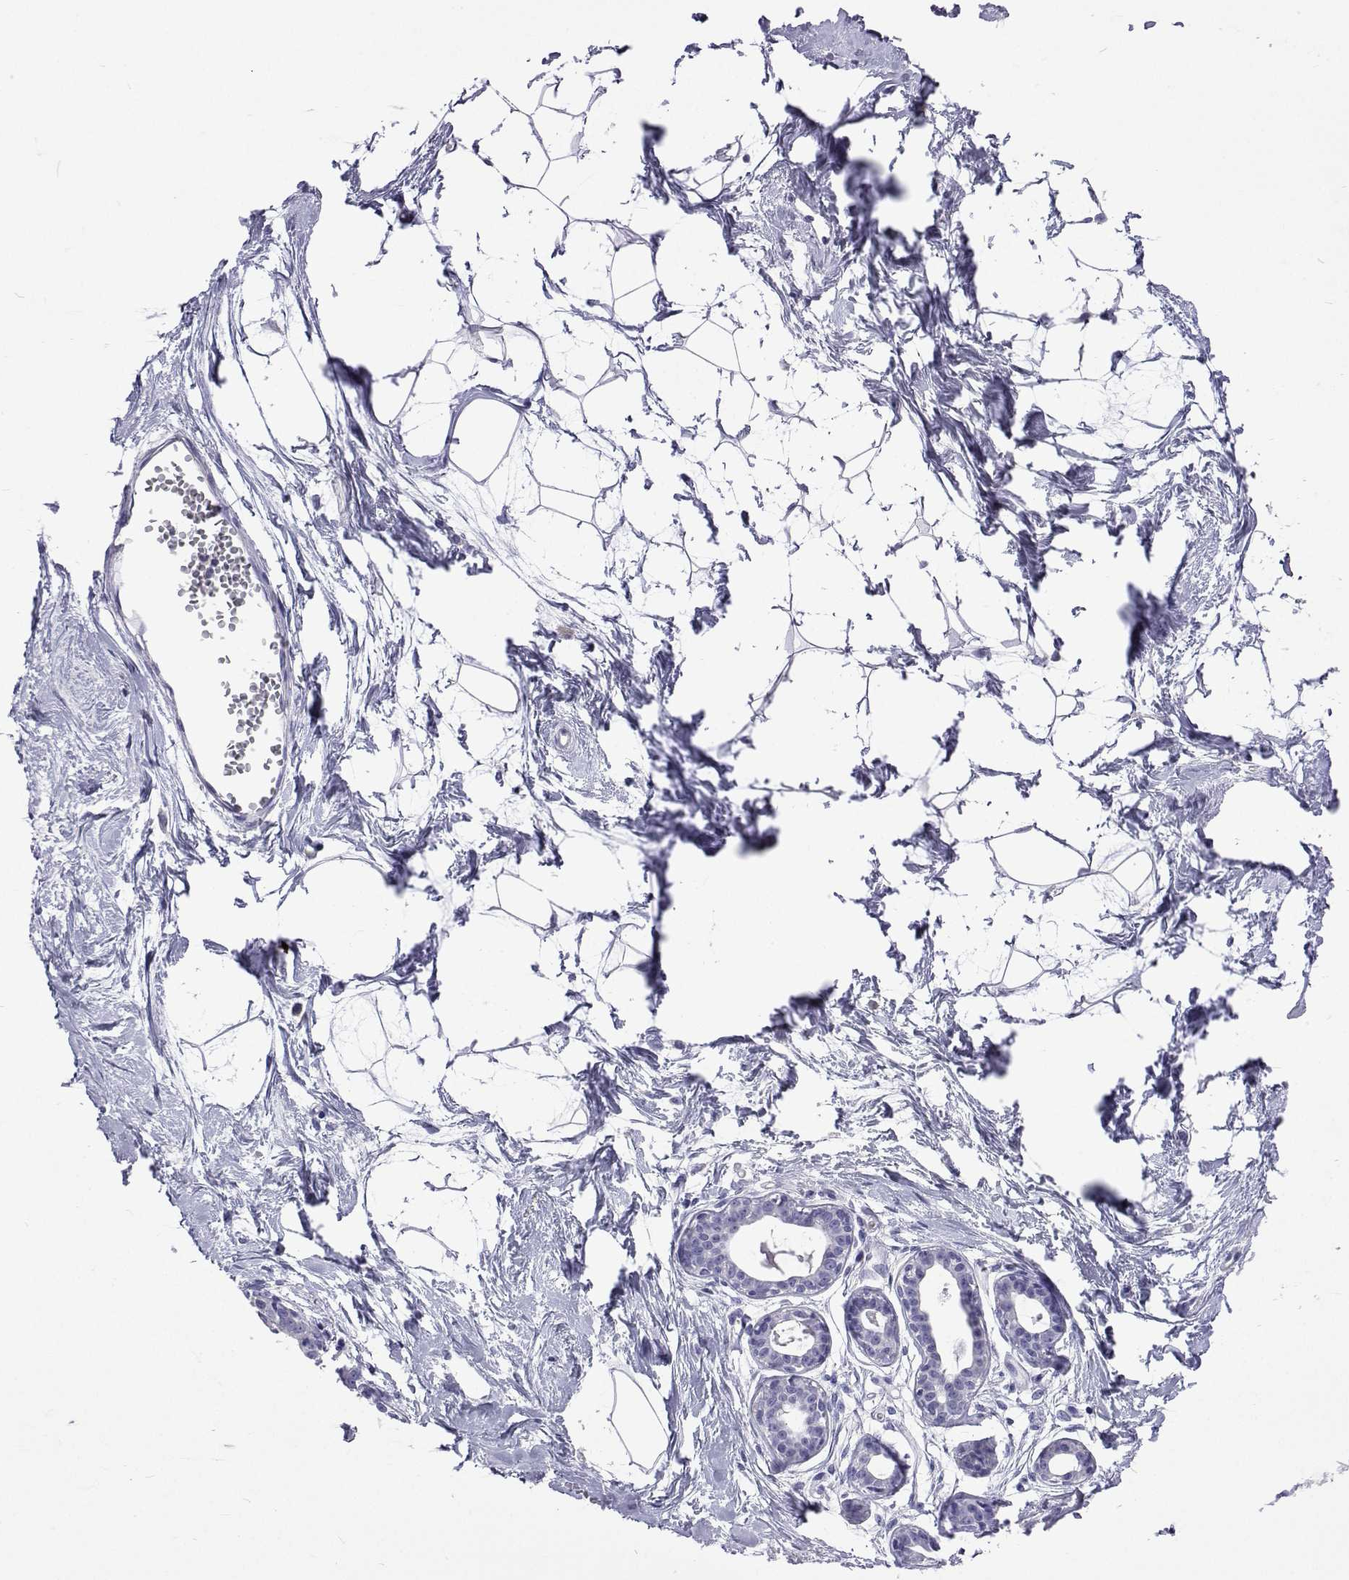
{"staining": {"intensity": "negative", "quantity": "none", "location": "none"}, "tissue": "breast", "cell_type": "Adipocytes", "image_type": "normal", "snomed": [{"axis": "morphology", "description": "Normal tissue, NOS"}, {"axis": "topography", "description": "Breast"}], "caption": "DAB immunohistochemical staining of benign human breast exhibits no significant staining in adipocytes. (Stains: DAB immunohistochemistry with hematoxylin counter stain, Microscopy: brightfield microscopy at high magnification).", "gene": "UMODL1", "patient": {"sex": "female", "age": 45}}